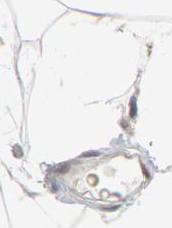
{"staining": {"intensity": "negative", "quantity": "none", "location": "none"}, "tissue": "adipose tissue", "cell_type": "Adipocytes", "image_type": "normal", "snomed": [{"axis": "morphology", "description": "Normal tissue, NOS"}, {"axis": "morphology", "description": "Duct carcinoma"}, {"axis": "topography", "description": "Breast"}, {"axis": "topography", "description": "Adipose tissue"}], "caption": "The photomicrograph reveals no staining of adipocytes in normal adipose tissue. (DAB IHC visualized using brightfield microscopy, high magnification).", "gene": "GABPA", "patient": {"sex": "female", "age": 37}}